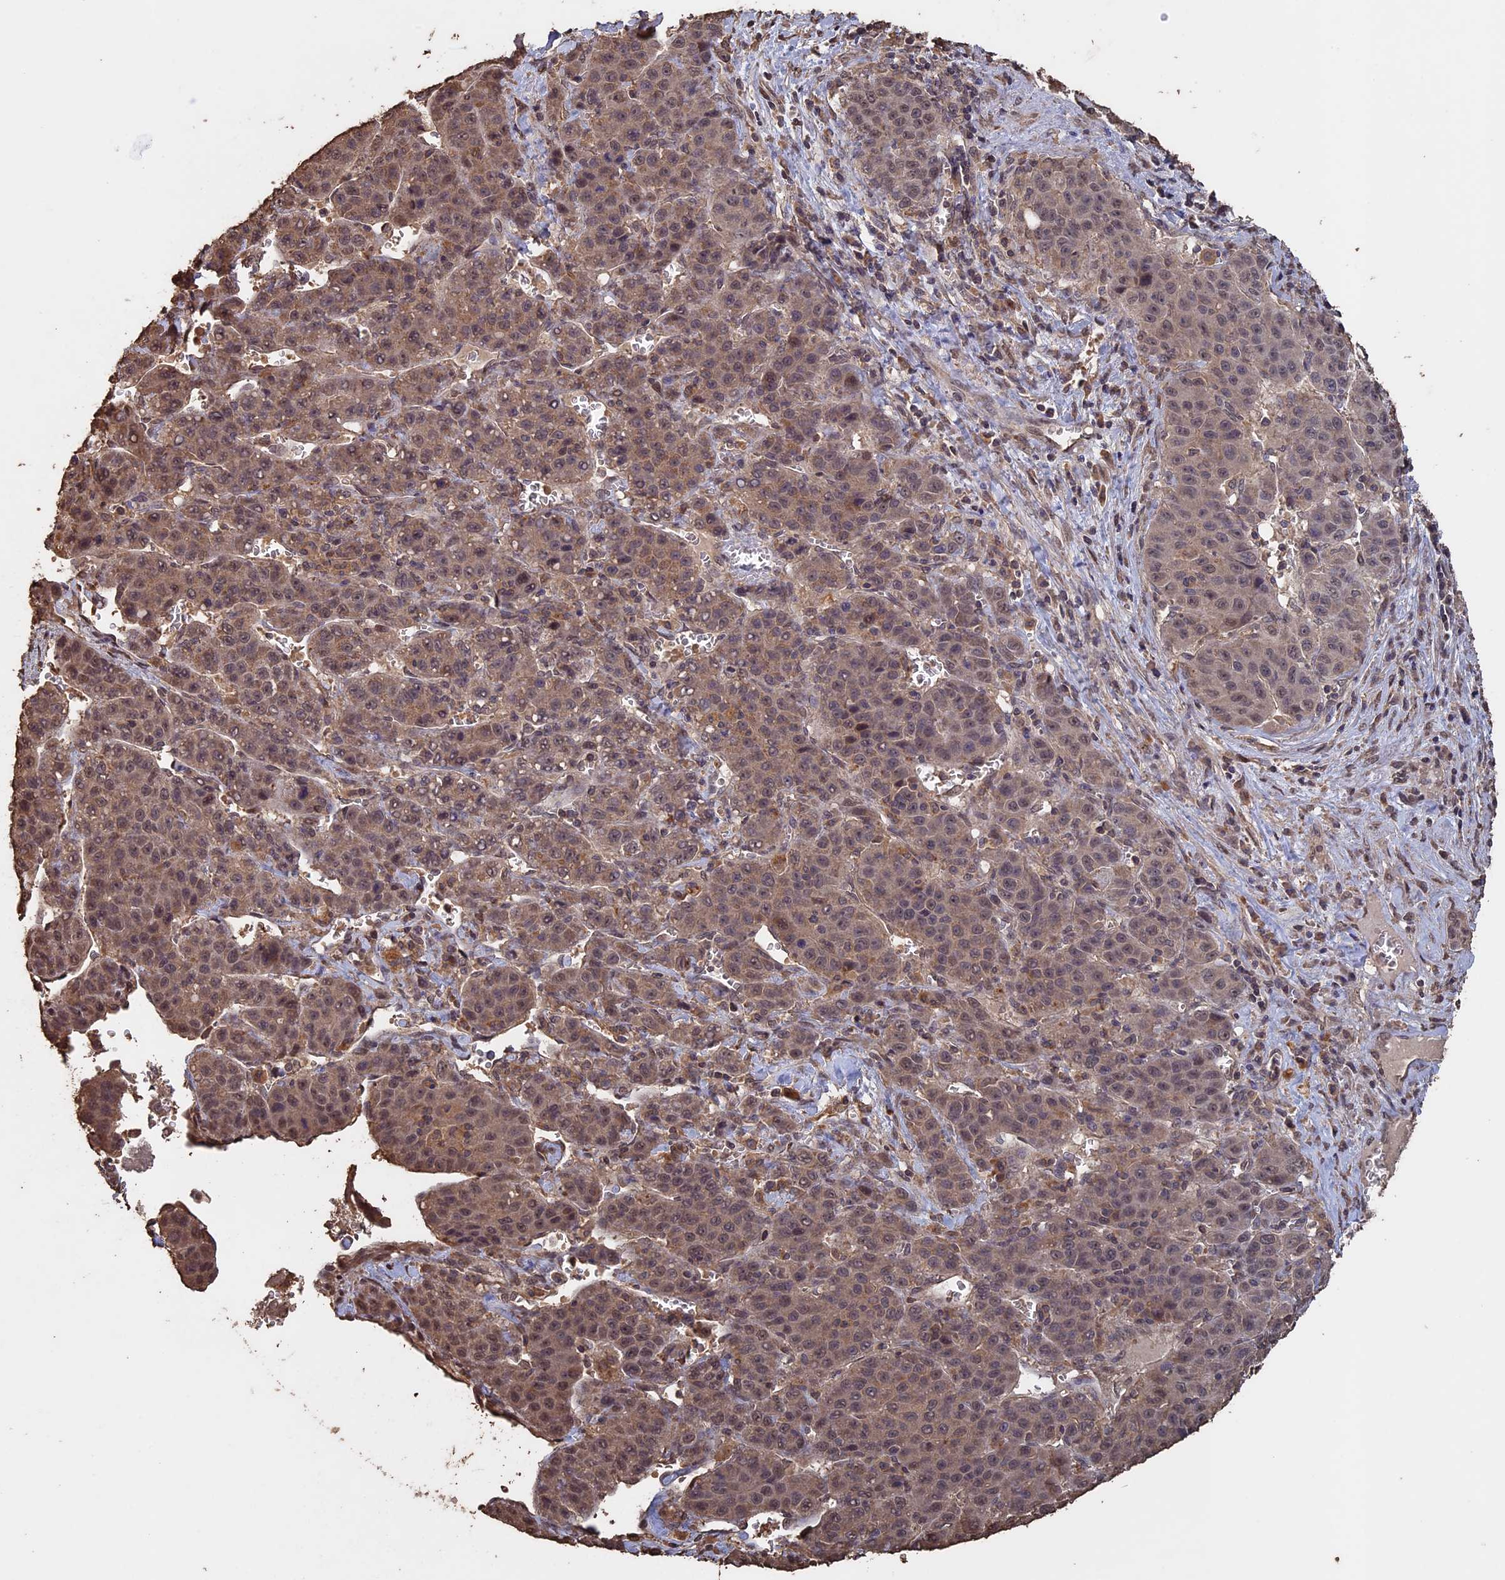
{"staining": {"intensity": "weak", "quantity": "25%-75%", "location": "cytoplasmic/membranous,nuclear"}, "tissue": "liver cancer", "cell_type": "Tumor cells", "image_type": "cancer", "snomed": [{"axis": "morphology", "description": "Carcinoma, Hepatocellular, NOS"}, {"axis": "topography", "description": "Liver"}], "caption": "A histopathology image of liver hepatocellular carcinoma stained for a protein demonstrates weak cytoplasmic/membranous and nuclear brown staining in tumor cells.", "gene": "HUNK", "patient": {"sex": "female", "age": 53}}